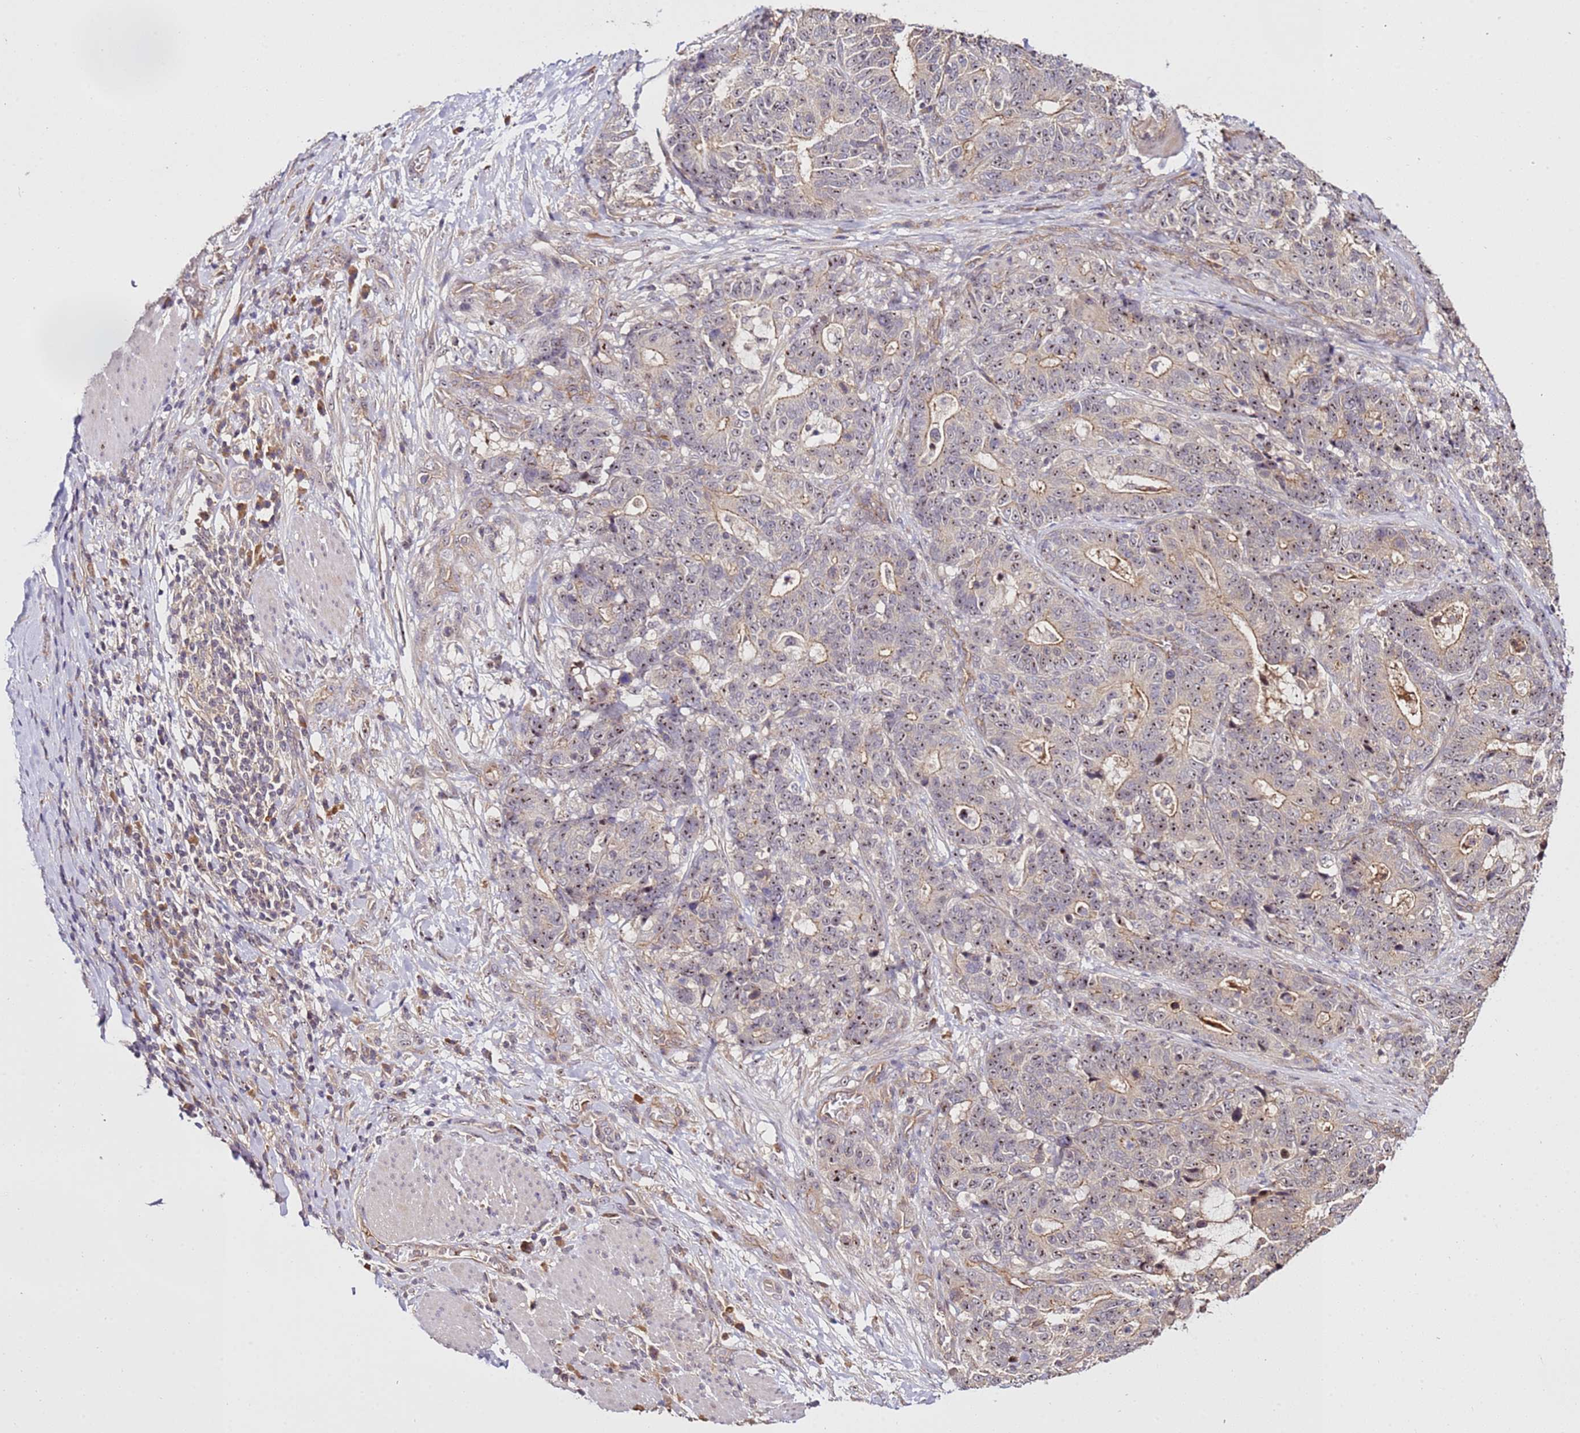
{"staining": {"intensity": "weak", "quantity": ">75%", "location": "cytoplasmic/membranous,nuclear"}, "tissue": "stomach cancer", "cell_type": "Tumor cells", "image_type": "cancer", "snomed": [{"axis": "morphology", "description": "Normal tissue, NOS"}, {"axis": "morphology", "description": "Adenocarcinoma, NOS"}, {"axis": "topography", "description": "Stomach"}], "caption": "An IHC micrograph of neoplastic tissue is shown. Protein staining in brown shows weak cytoplasmic/membranous and nuclear positivity in stomach adenocarcinoma within tumor cells.", "gene": "DDX27", "patient": {"sex": "female", "age": 64}}